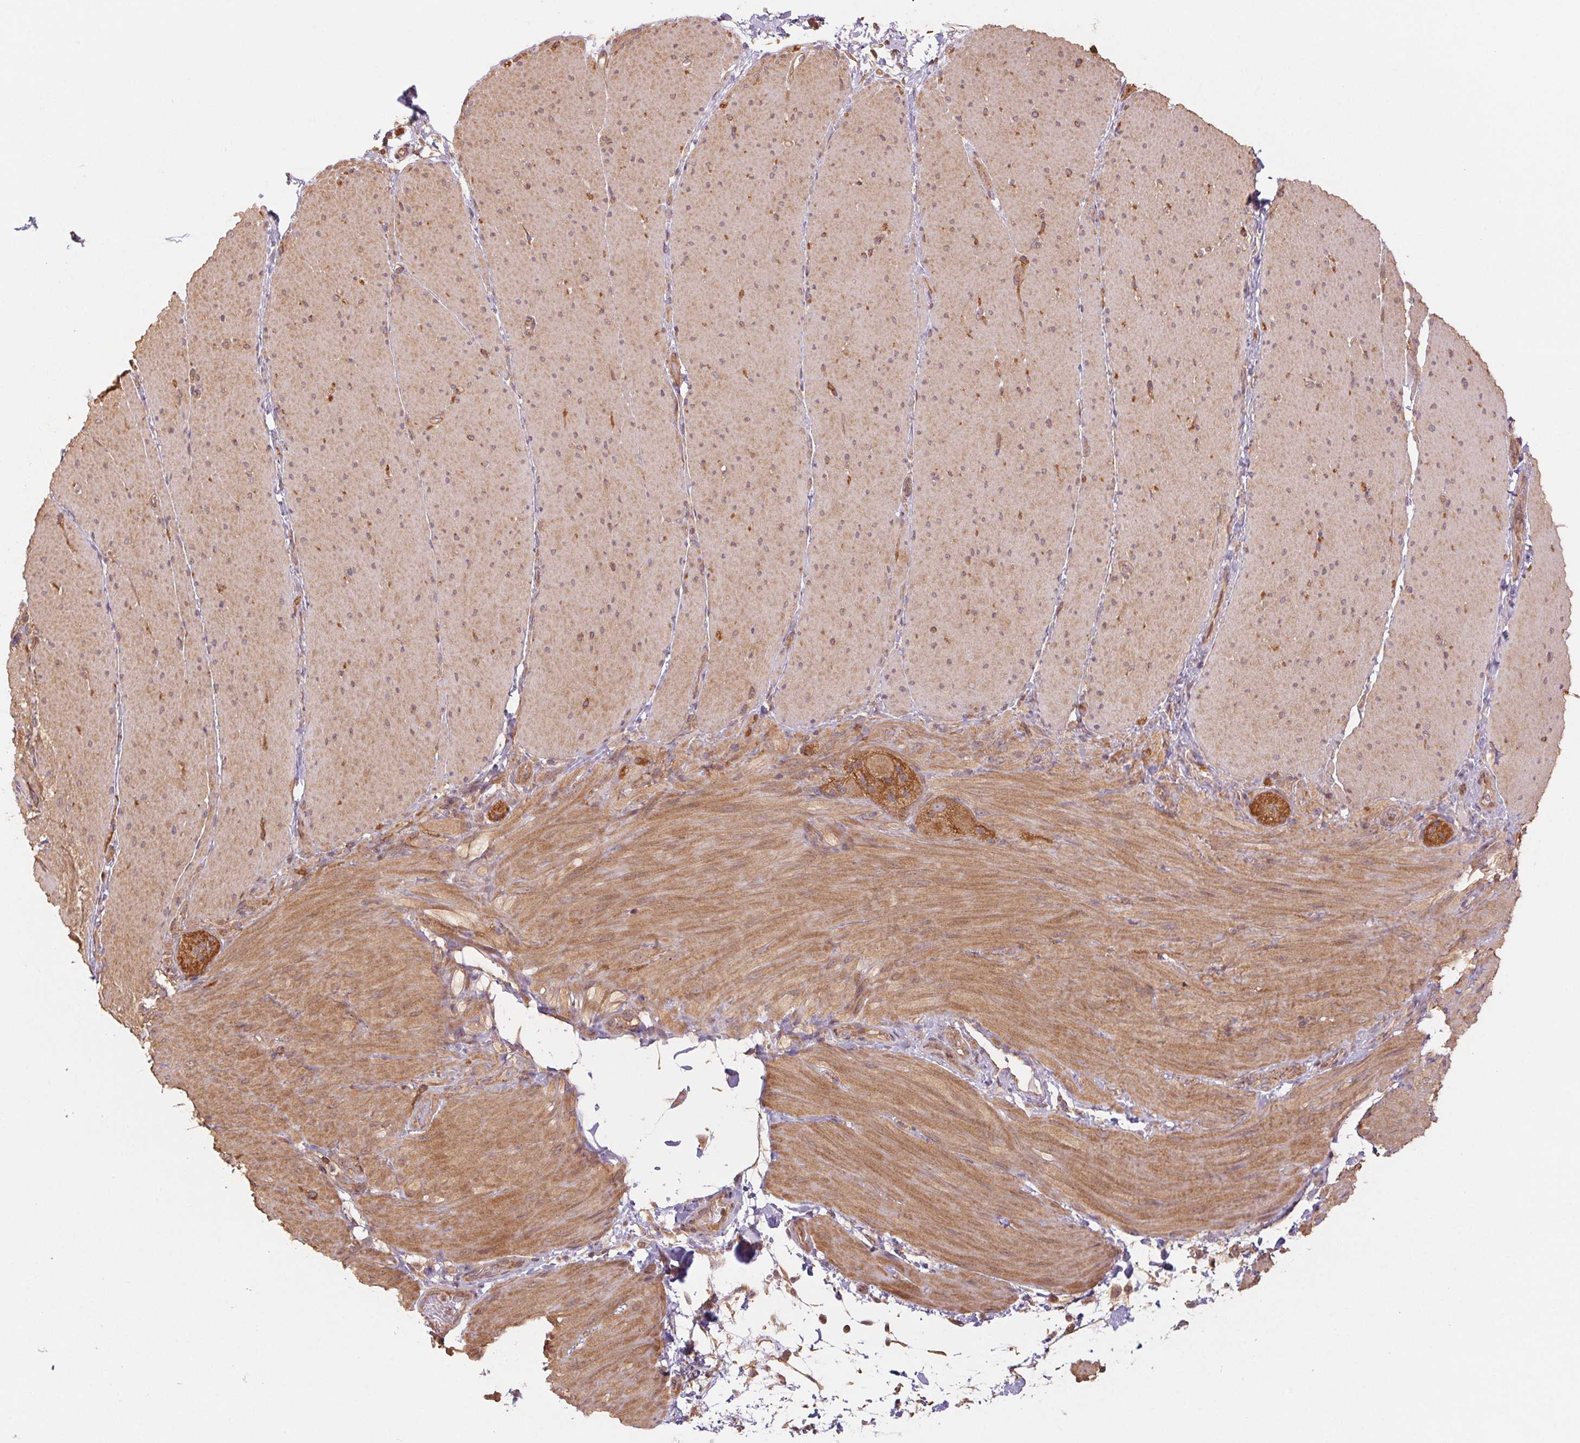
{"staining": {"intensity": "moderate", "quantity": ">75%", "location": "cytoplasmic/membranous"}, "tissue": "smooth muscle", "cell_type": "Smooth muscle cells", "image_type": "normal", "snomed": [{"axis": "morphology", "description": "Normal tissue, NOS"}, {"axis": "topography", "description": "Smooth muscle"}, {"axis": "topography", "description": "Colon"}], "caption": "Immunohistochemistry (DAB) staining of normal smooth muscle displays moderate cytoplasmic/membranous protein staining in approximately >75% of smooth muscle cells. The protein is stained brown, and the nuclei are stained in blue (DAB (3,3'-diaminobenzidine) IHC with brightfield microscopy, high magnification).", "gene": "TUBA1A", "patient": {"sex": "male", "age": 73}}